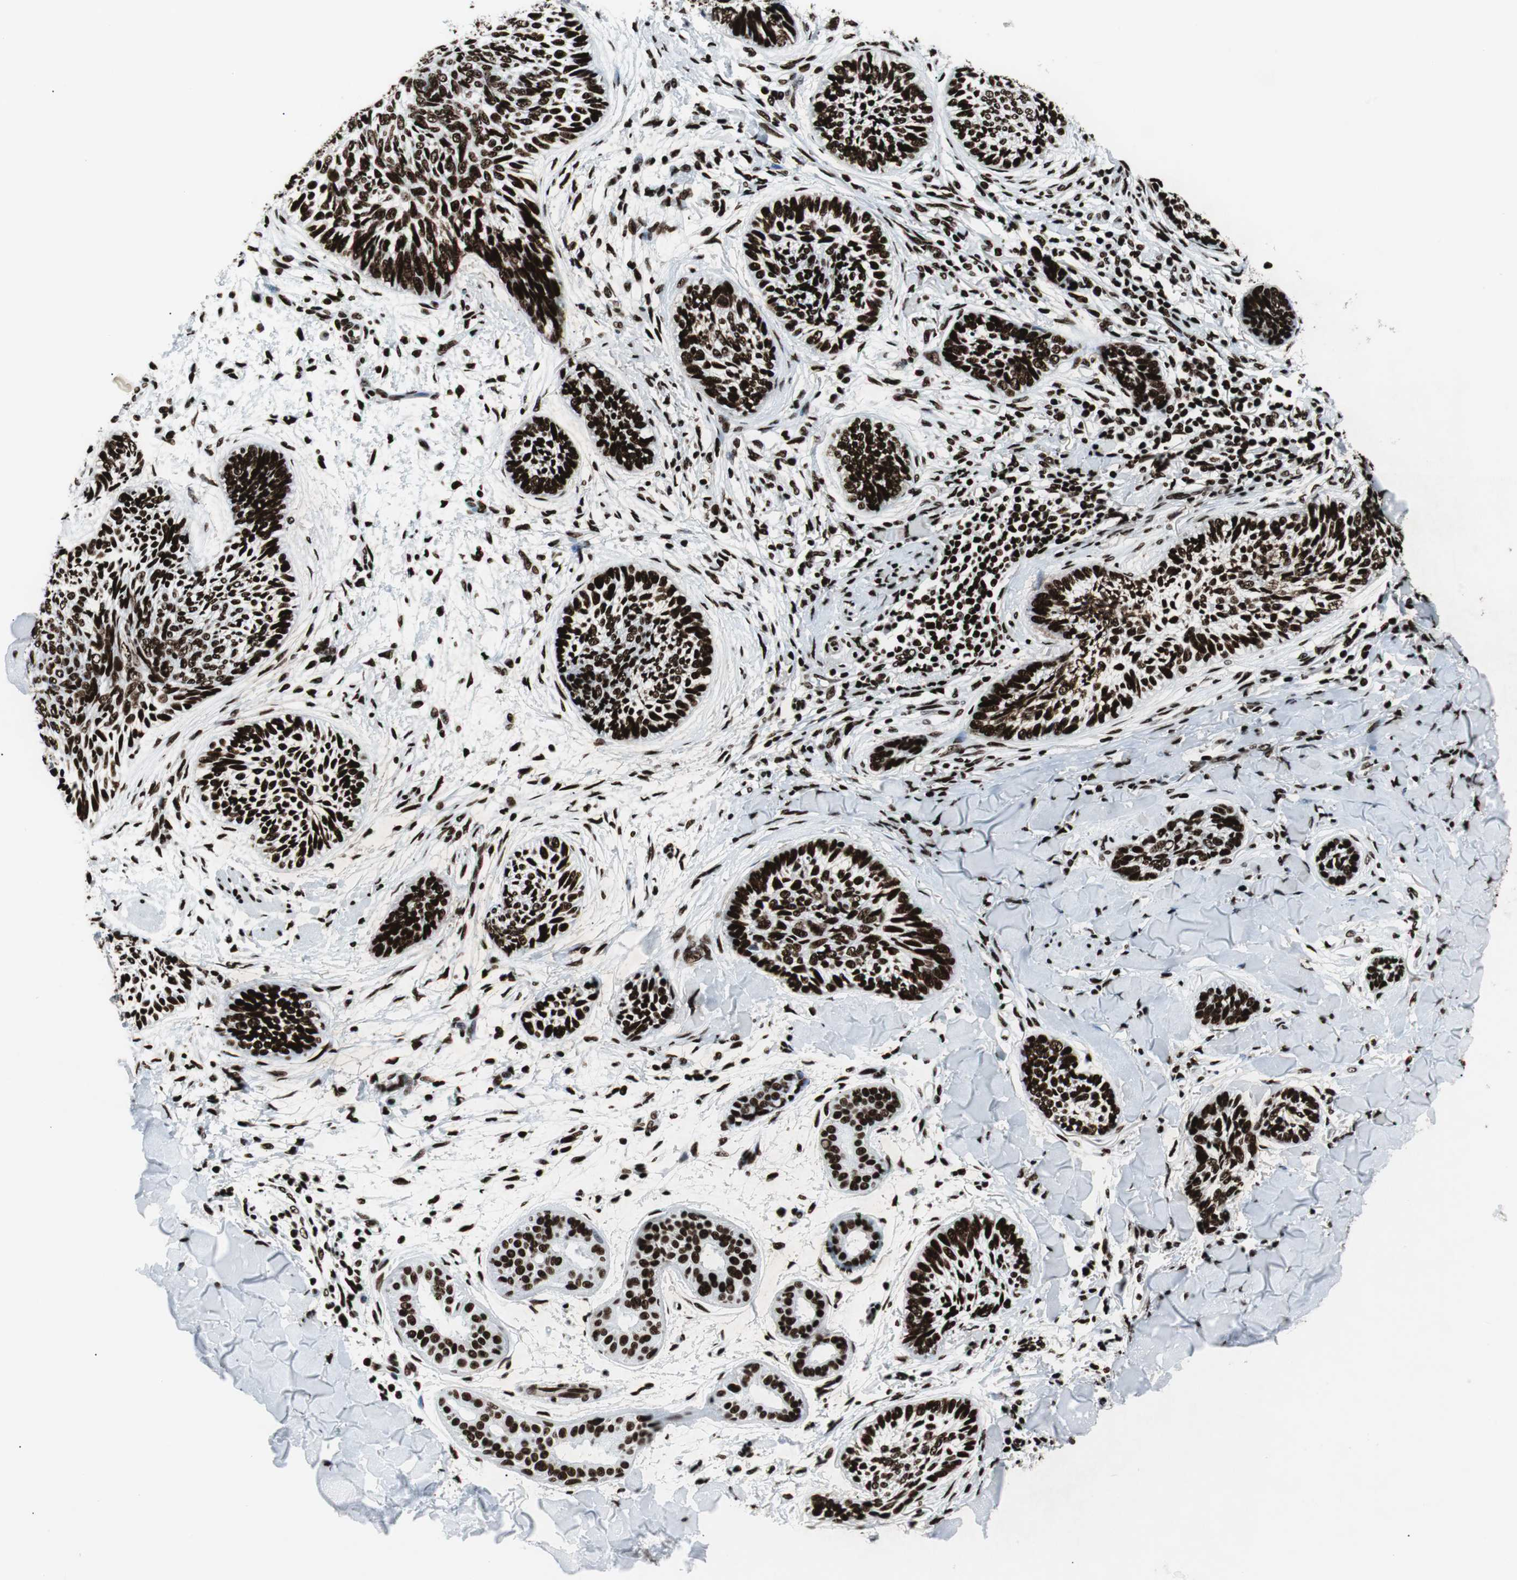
{"staining": {"intensity": "strong", "quantity": ">75%", "location": "nuclear"}, "tissue": "skin cancer", "cell_type": "Tumor cells", "image_type": "cancer", "snomed": [{"axis": "morphology", "description": "Papilloma, NOS"}, {"axis": "morphology", "description": "Basal cell carcinoma"}, {"axis": "topography", "description": "Skin"}], "caption": "Protein expression analysis of human skin cancer reveals strong nuclear positivity in approximately >75% of tumor cells. (DAB = brown stain, brightfield microscopy at high magnification).", "gene": "NCL", "patient": {"sex": "male", "age": 87}}